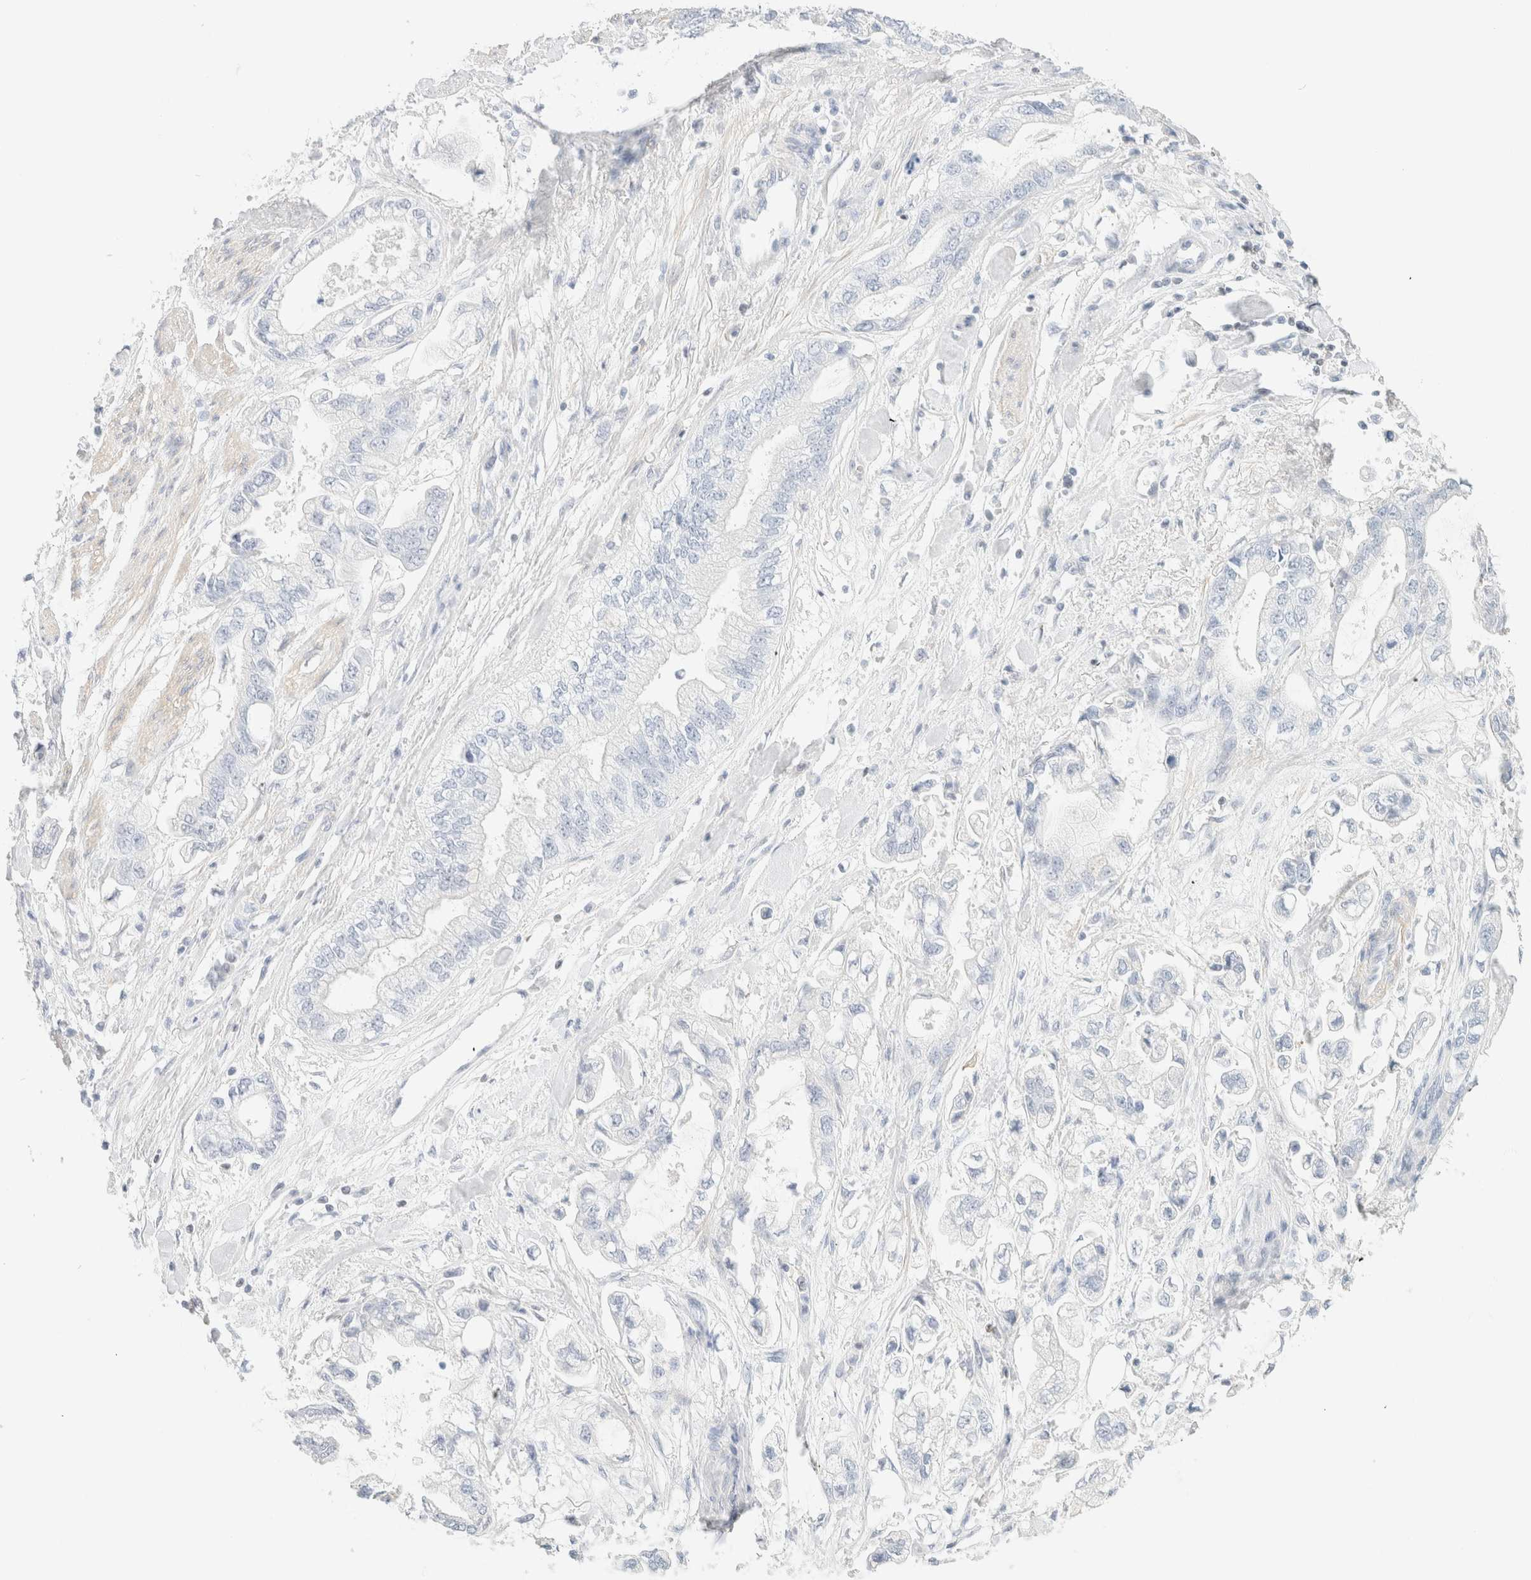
{"staining": {"intensity": "negative", "quantity": "none", "location": "none"}, "tissue": "stomach cancer", "cell_type": "Tumor cells", "image_type": "cancer", "snomed": [{"axis": "morphology", "description": "Normal tissue, NOS"}, {"axis": "morphology", "description": "Adenocarcinoma, NOS"}, {"axis": "topography", "description": "Stomach"}], "caption": "Stomach cancer was stained to show a protein in brown. There is no significant expression in tumor cells.", "gene": "IKZF3", "patient": {"sex": "male", "age": 62}}